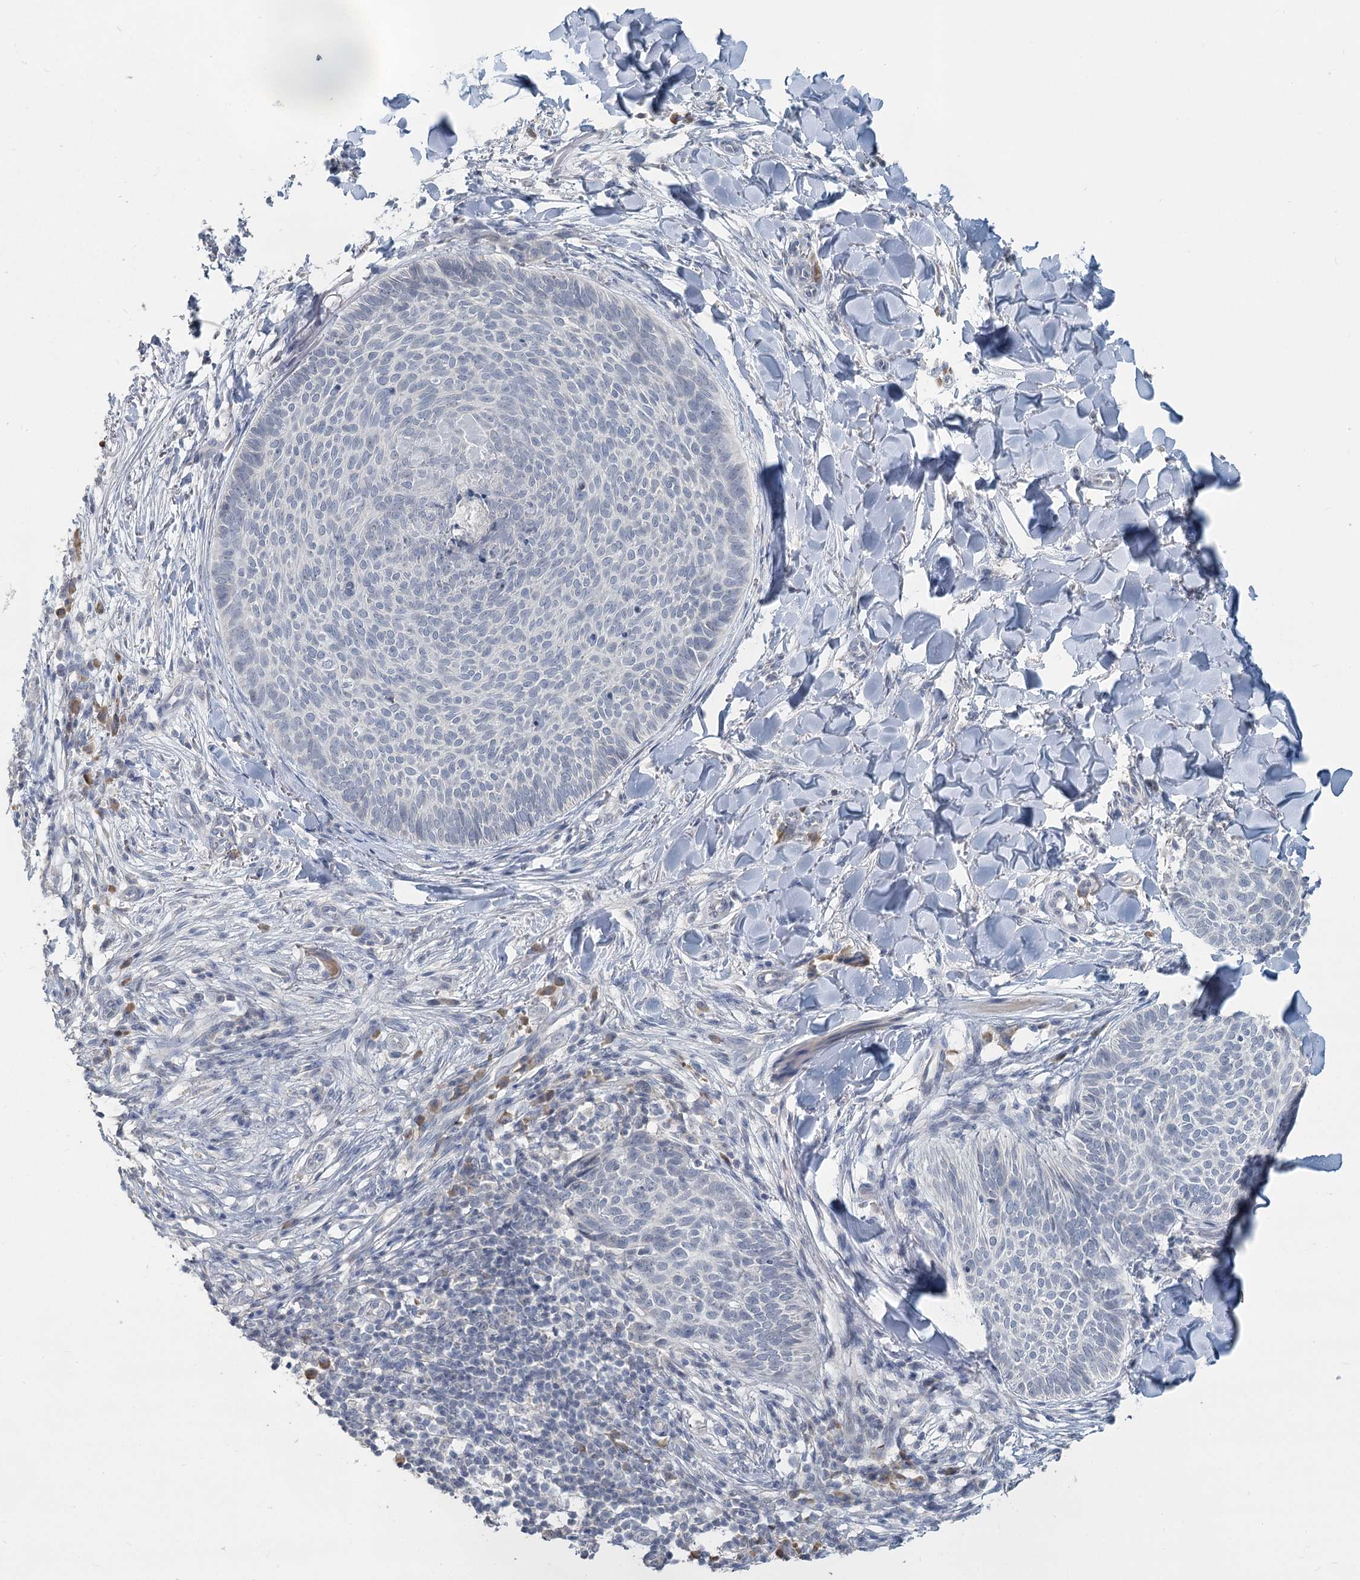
{"staining": {"intensity": "negative", "quantity": "none", "location": "none"}, "tissue": "skin cancer", "cell_type": "Tumor cells", "image_type": "cancer", "snomed": [{"axis": "morphology", "description": "Normal tissue, NOS"}, {"axis": "morphology", "description": "Basal cell carcinoma"}, {"axis": "topography", "description": "Skin"}], "caption": "A high-resolution micrograph shows immunohistochemistry staining of skin cancer, which reveals no significant staining in tumor cells.", "gene": "SLC9A3", "patient": {"sex": "male", "age": 50}}